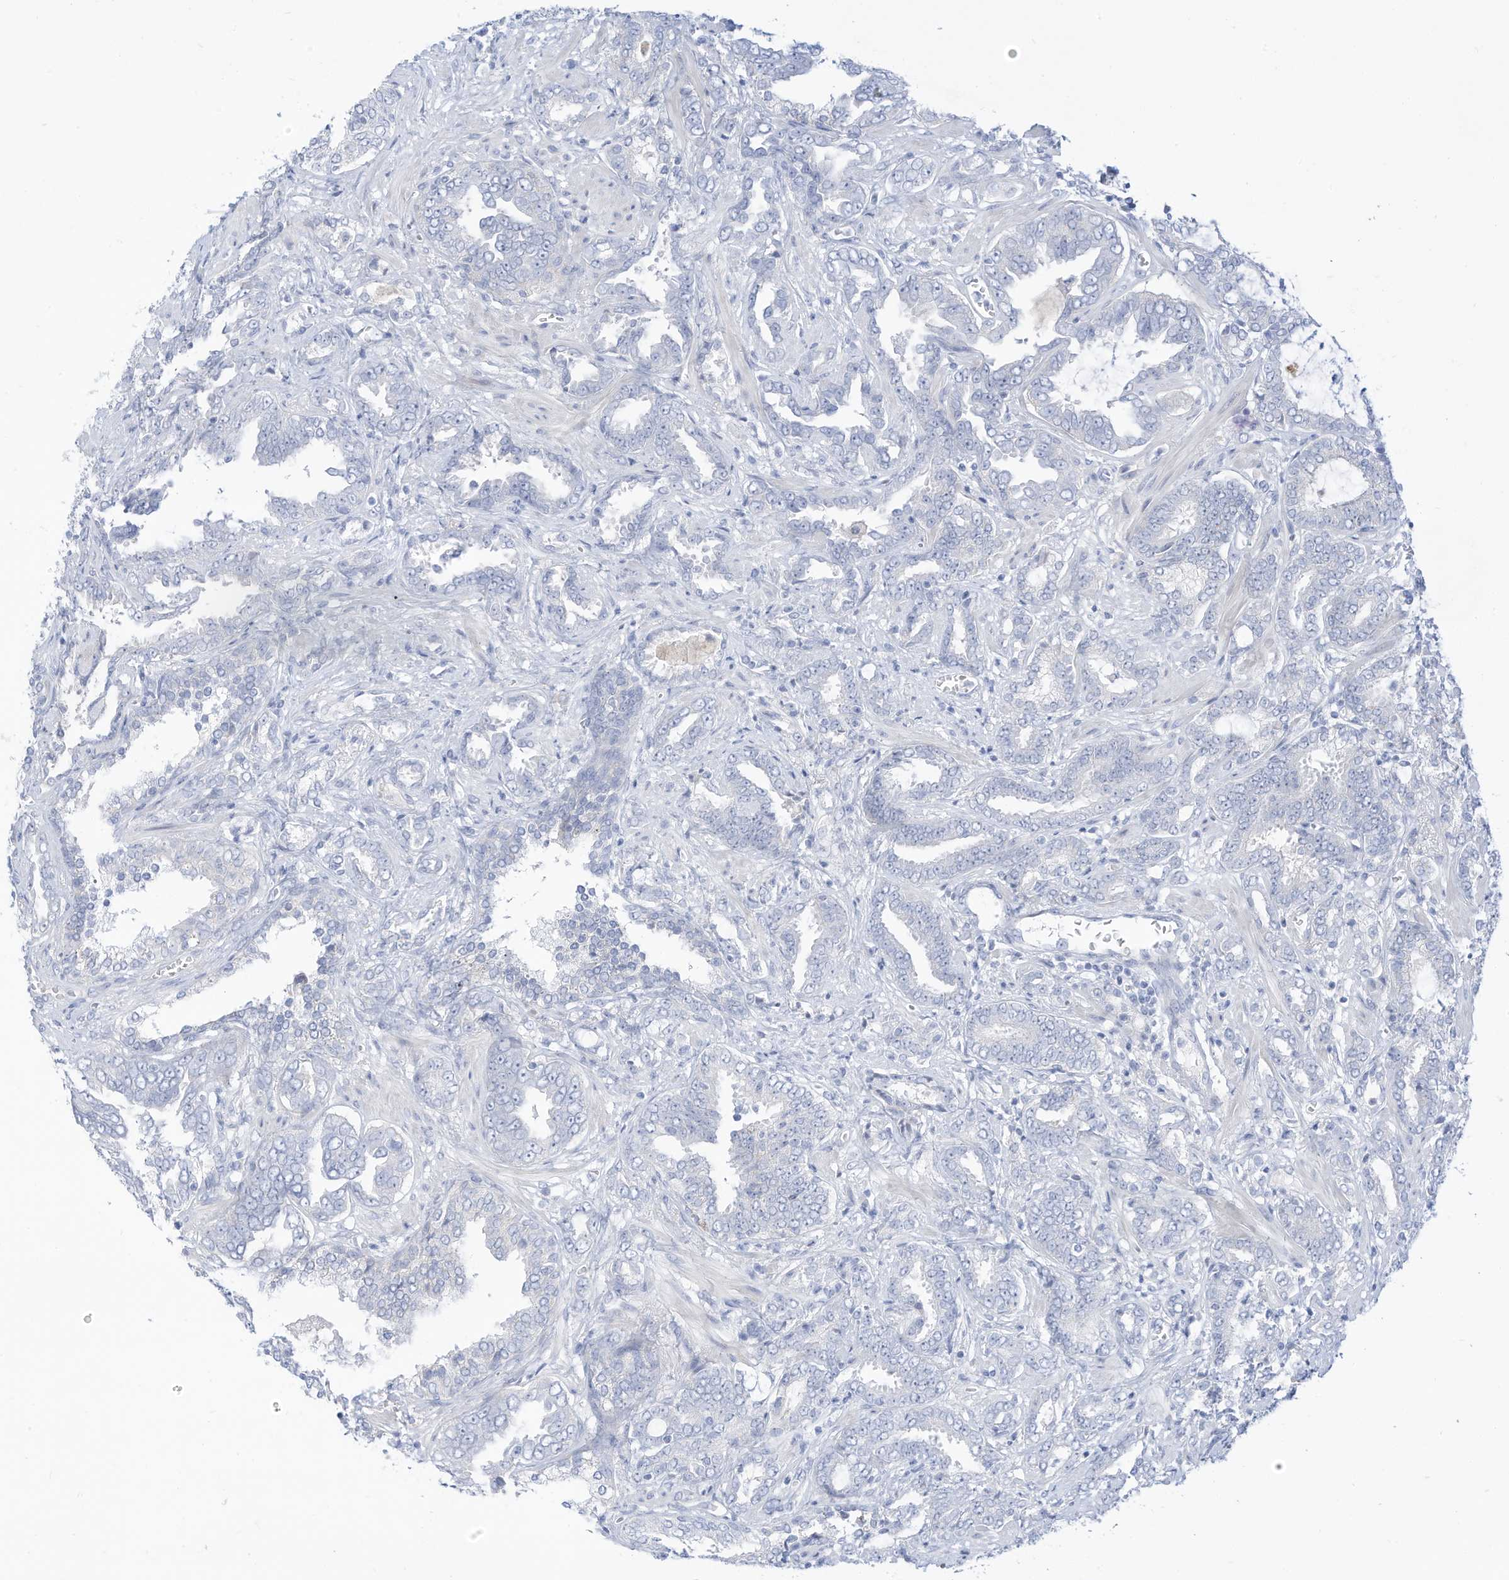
{"staining": {"intensity": "negative", "quantity": "none", "location": "none"}, "tissue": "prostate cancer", "cell_type": "Tumor cells", "image_type": "cancer", "snomed": [{"axis": "morphology", "description": "Adenocarcinoma, High grade"}, {"axis": "topography", "description": "Prostate and seminal vesicle, NOS"}], "caption": "An IHC image of prostate adenocarcinoma (high-grade) is shown. There is no staining in tumor cells of prostate adenocarcinoma (high-grade).", "gene": "SPOCD1", "patient": {"sex": "male", "age": 67}}